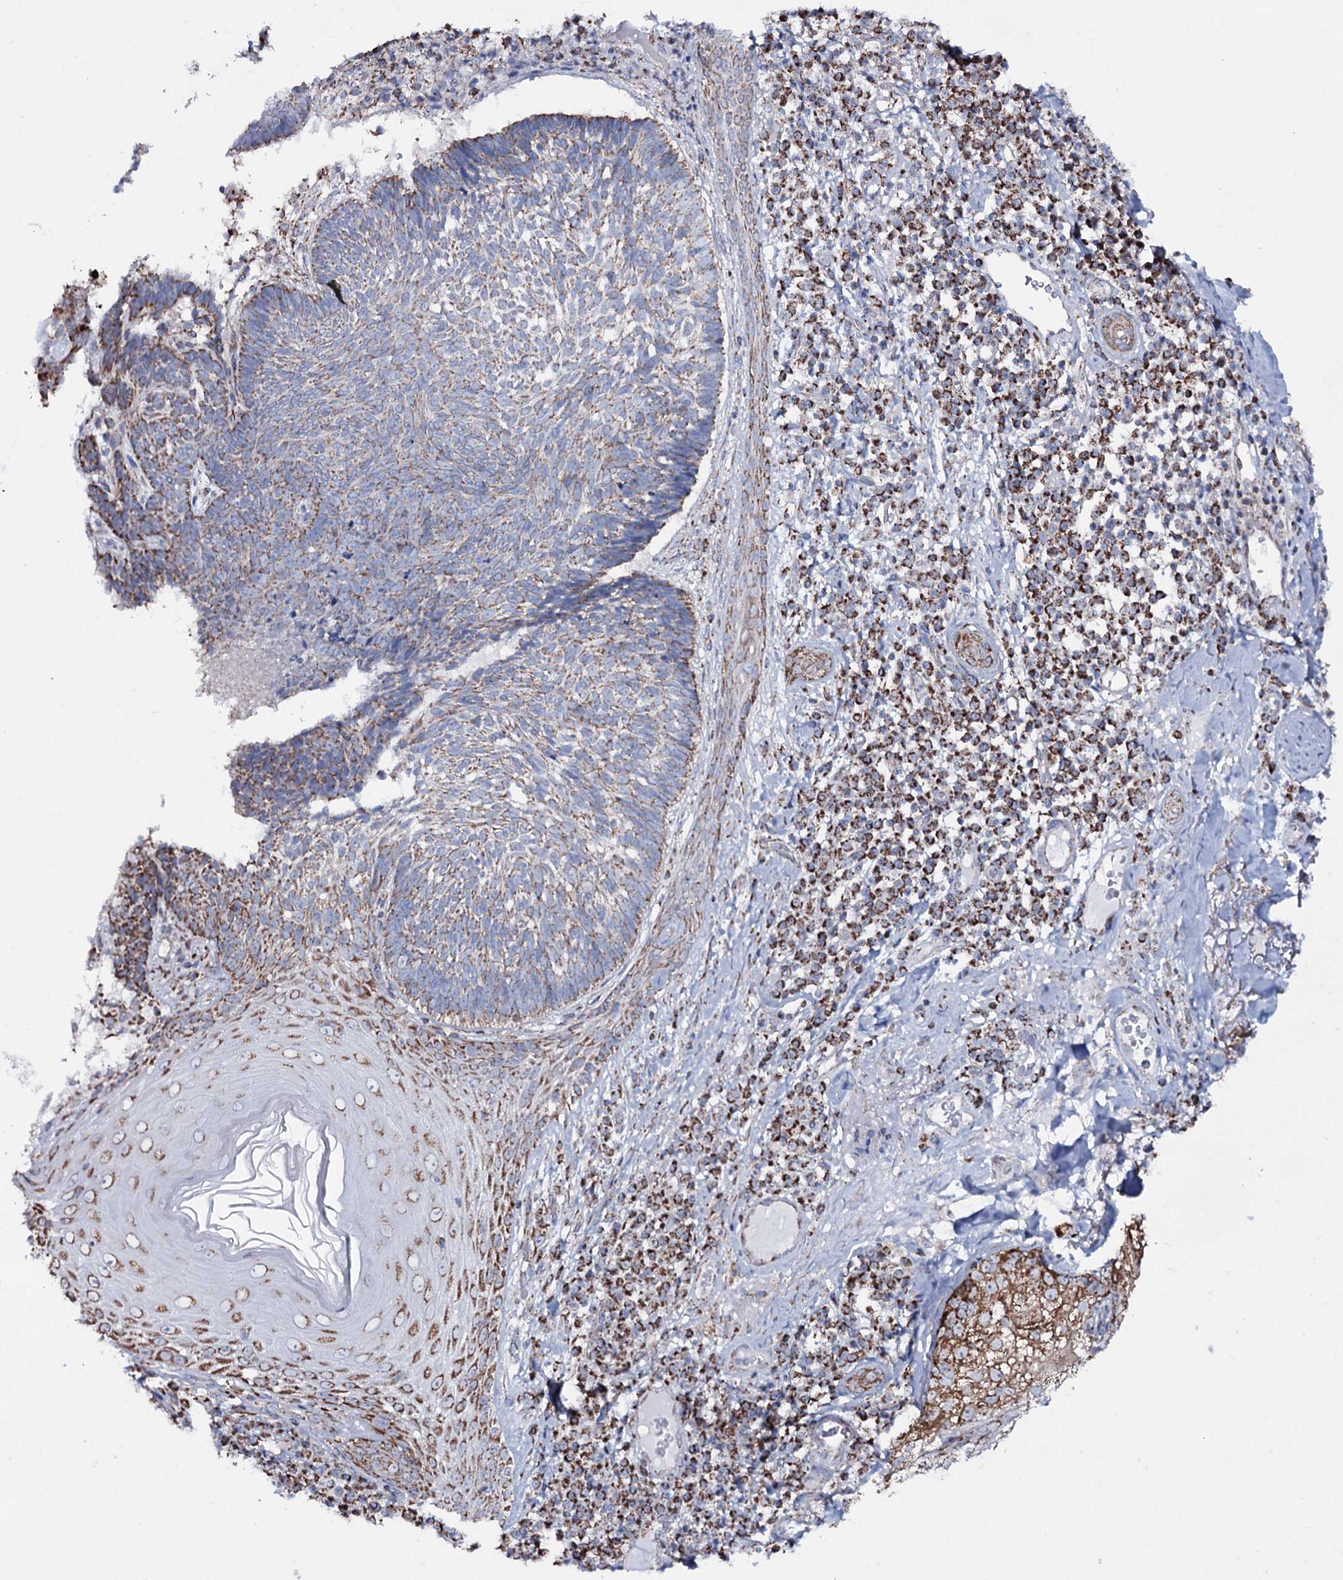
{"staining": {"intensity": "moderate", "quantity": "25%-75%", "location": "cytoplasmic/membranous"}, "tissue": "skin cancer", "cell_type": "Tumor cells", "image_type": "cancer", "snomed": [{"axis": "morphology", "description": "Basal cell carcinoma"}, {"axis": "topography", "description": "Skin"}], "caption": "Immunohistochemistry (IHC) image of skin cancer stained for a protein (brown), which shows medium levels of moderate cytoplasmic/membranous positivity in approximately 25%-75% of tumor cells.", "gene": "MRPS35", "patient": {"sex": "male", "age": 88}}